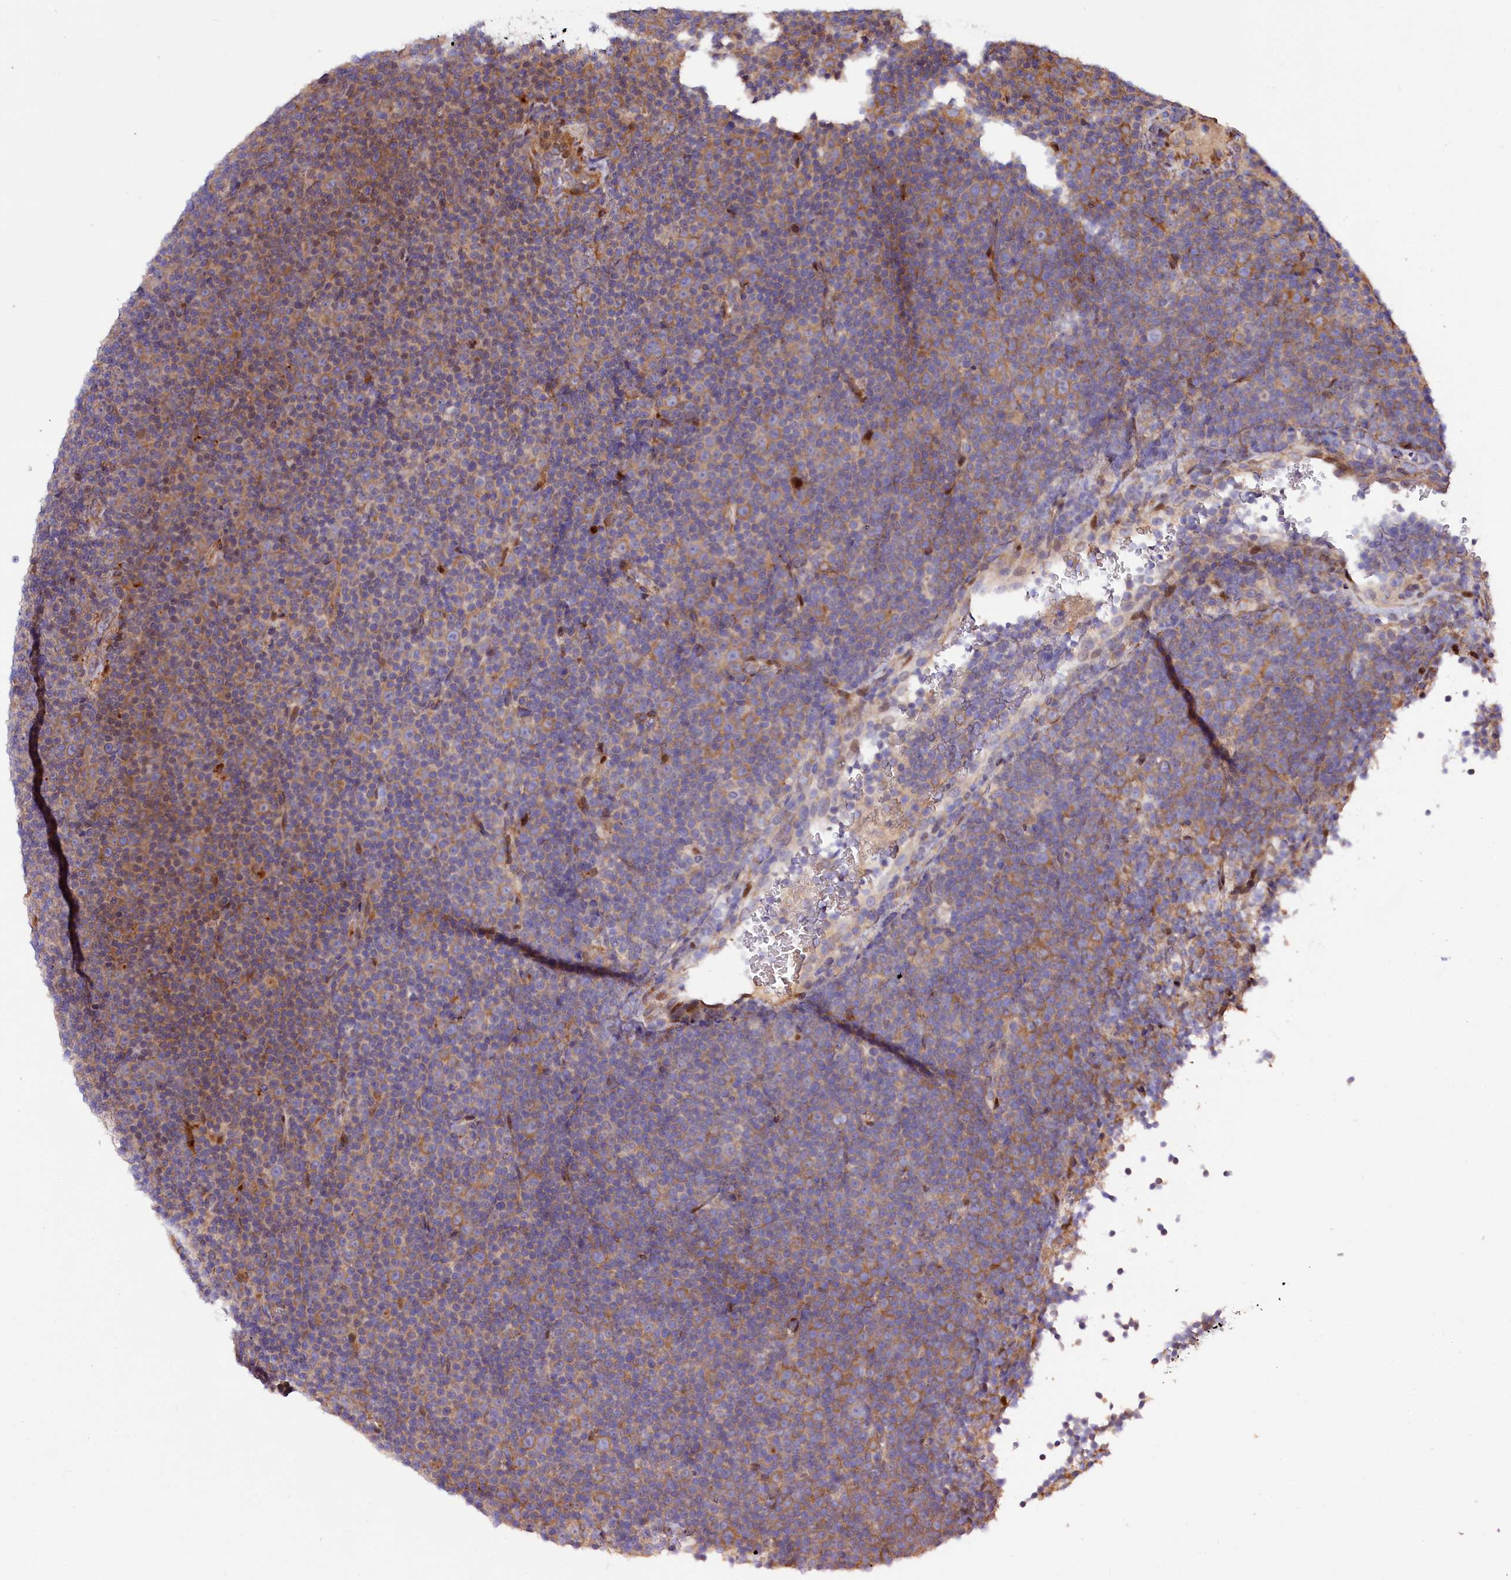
{"staining": {"intensity": "moderate", "quantity": ">75%", "location": "cytoplasmic/membranous"}, "tissue": "lymphoma", "cell_type": "Tumor cells", "image_type": "cancer", "snomed": [{"axis": "morphology", "description": "Malignant lymphoma, non-Hodgkin's type, Low grade"}, {"axis": "topography", "description": "Lymph node"}], "caption": "An IHC micrograph of tumor tissue is shown. Protein staining in brown shows moderate cytoplasmic/membranous positivity in low-grade malignant lymphoma, non-Hodgkin's type within tumor cells.", "gene": "PDZRN3", "patient": {"sex": "female", "age": 67}}